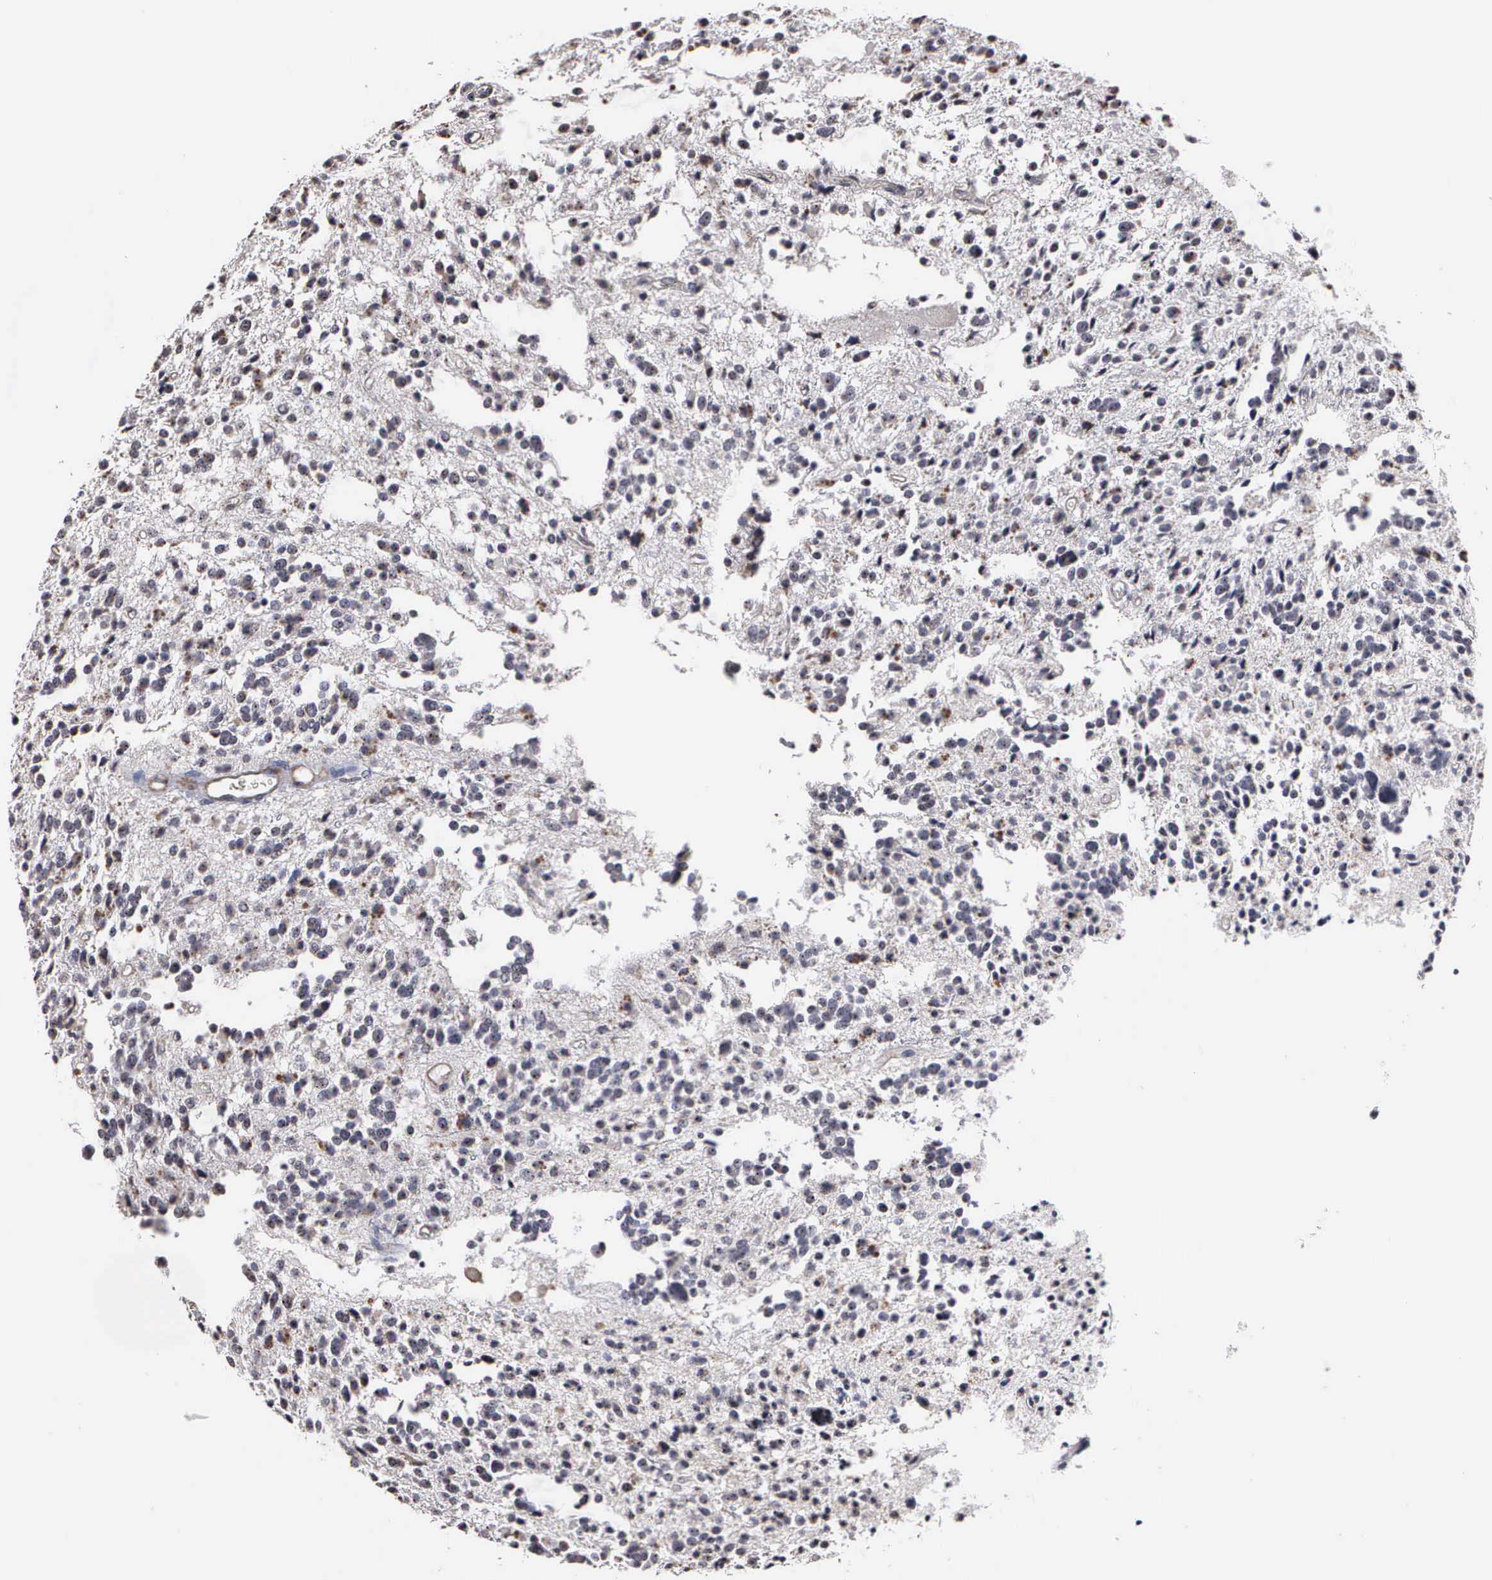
{"staining": {"intensity": "weak", "quantity": "25%-75%", "location": "cytoplasmic/membranous,nuclear"}, "tissue": "glioma", "cell_type": "Tumor cells", "image_type": "cancer", "snomed": [{"axis": "morphology", "description": "Glioma, malignant, Low grade"}, {"axis": "topography", "description": "Brain"}], "caption": "High-power microscopy captured an IHC image of malignant low-grade glioma, revealing weak cytoplasmic/membranous and nuclear positivity in approximately 25%-75% of tumor cells.", "gene": "NGDN", "patient": {"sex": "female", "age": 36}}